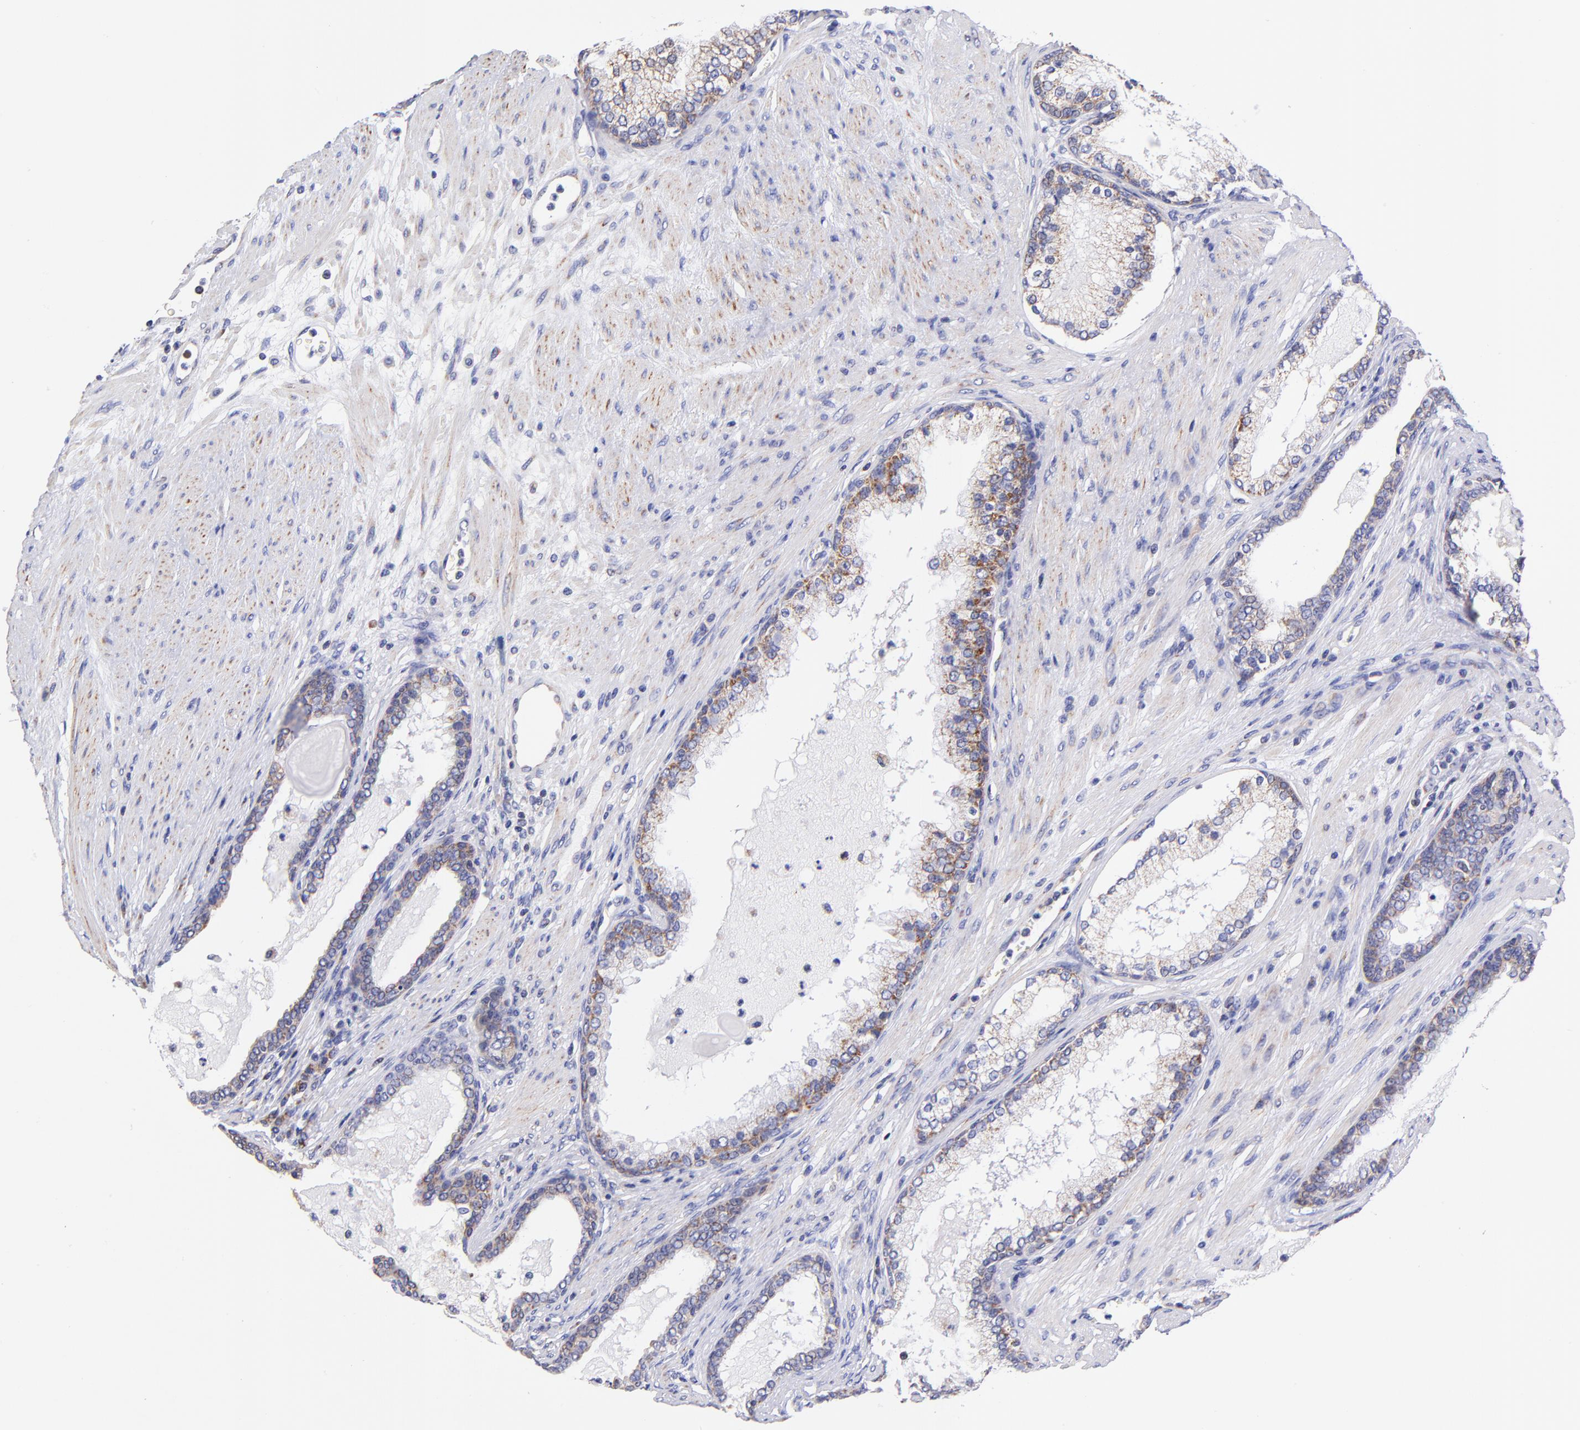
{"staining": {"intensity": "moderate", "quantity": "<25%", "location": "cytoplasmic/membranous"}, "tissue": "prostate cancer", "cell_type": "Tumor cells", "image_type": "cancer", "snomed": [{"axis": "morphology", "description": "Adenocarcinoma, Medium grade"}, {"axis": "topography", "description": "Prostate"}], "caption": "Tumor cells show low levels of moderate cytoplasmic/membranous staining in approximately <25% of cells in adenocarcinoma (medium-grade) (prostate).", "gene": "NDUFB7", "patient": {"sex": "male", "age": 72}}